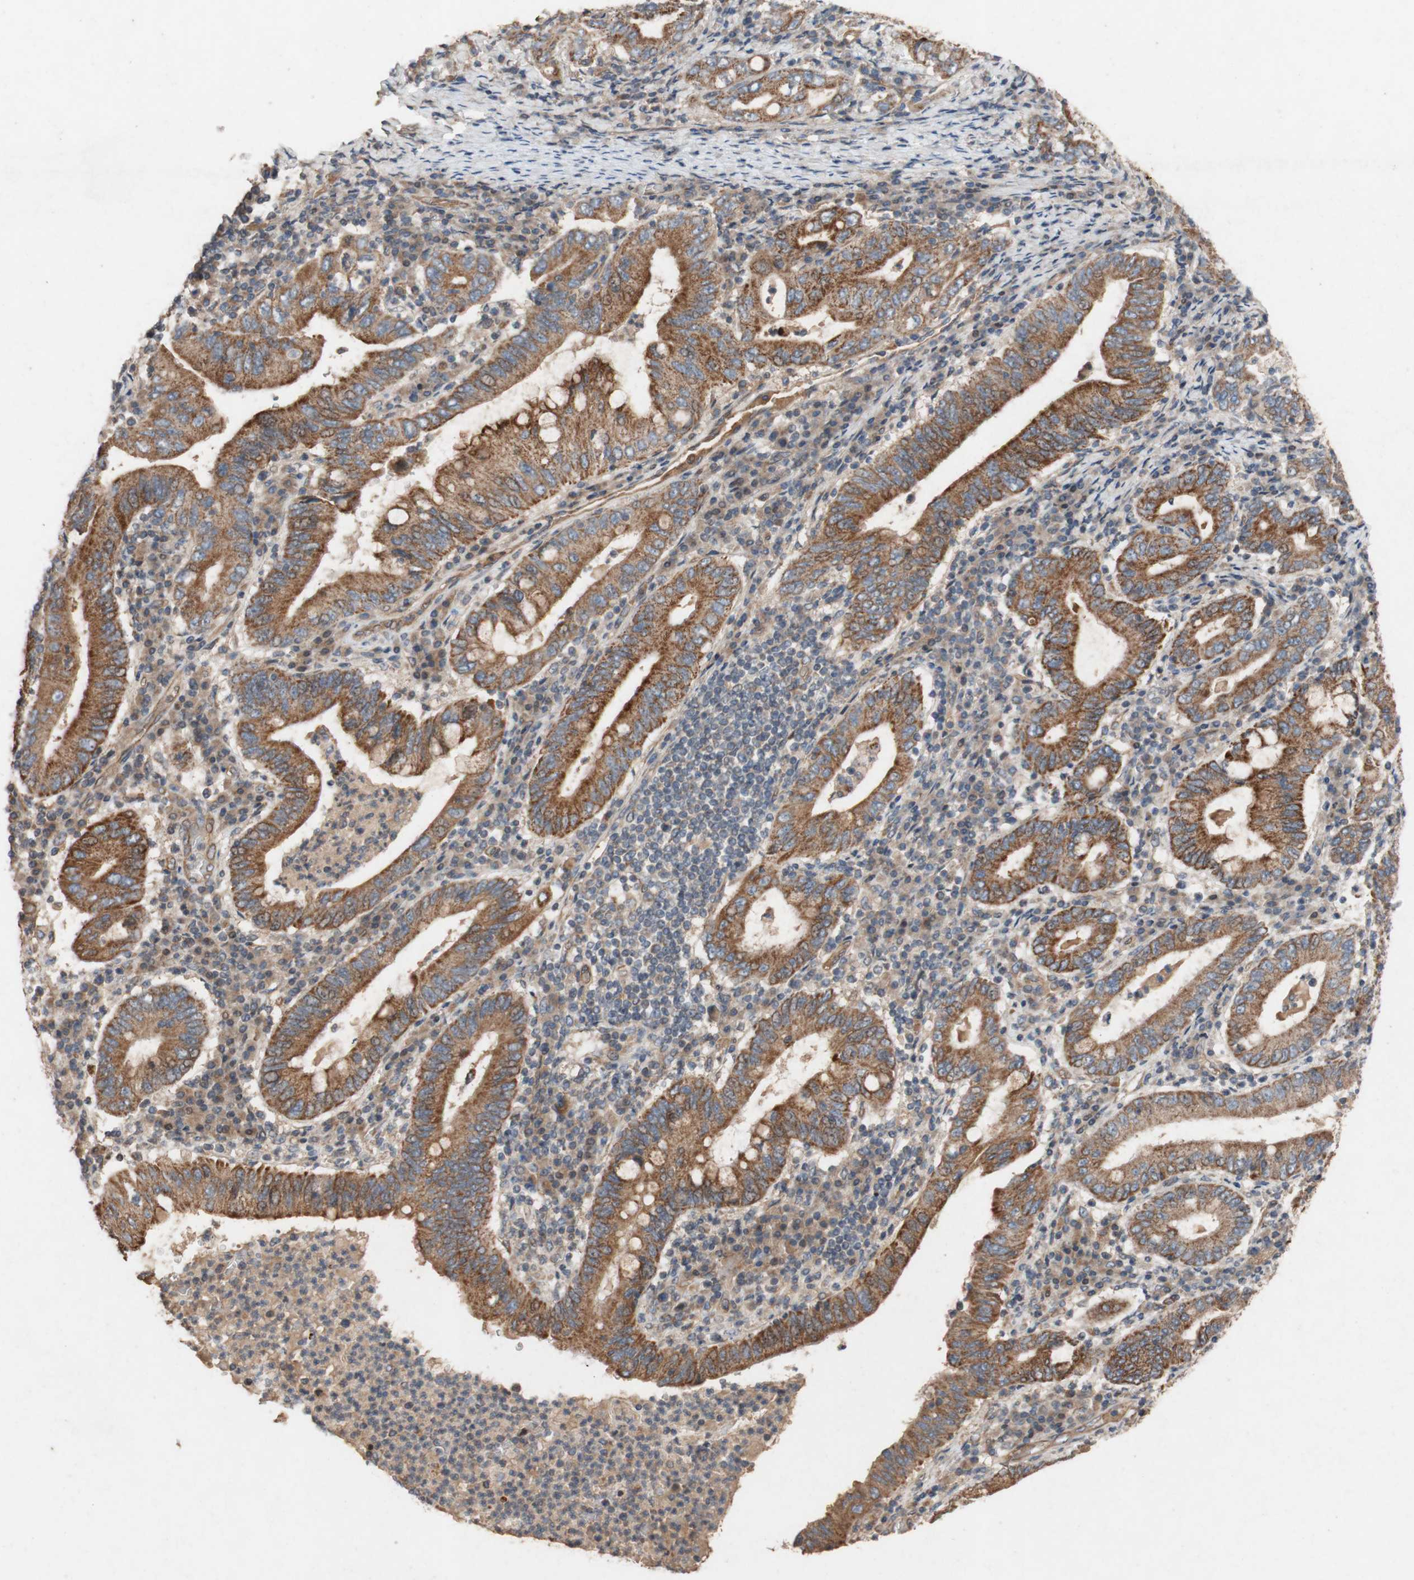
{"staining": {"intensity": "moderate", "quantity": ">75%", "location": "cytoplasmic/membranous"}, "tissue": "stomach cancer", "cell_type": "Tumor cells", "image_type": "cancer", "snomed": [{"axis": "morphology", "description": "Normal tissue, NOS"}, {"axis": "morphology", "description": "Adenocarcinoma, NOS"}, {"axis": "topography", "description": "Esophagus"}, {"axis": "topography", "description": "Stomach, upper"}, {"axis": "topography", "description": "Peripheral nerve tissue"}], "caption": "Adenocarcinoma (stomach) tissue exhibits moderate cytoplasmic/membranous expression in about >75% of tumor cells, visualized by immunohistochemistry.", "gene": "TST", "patient": {"sex": "male", "age": 62}}